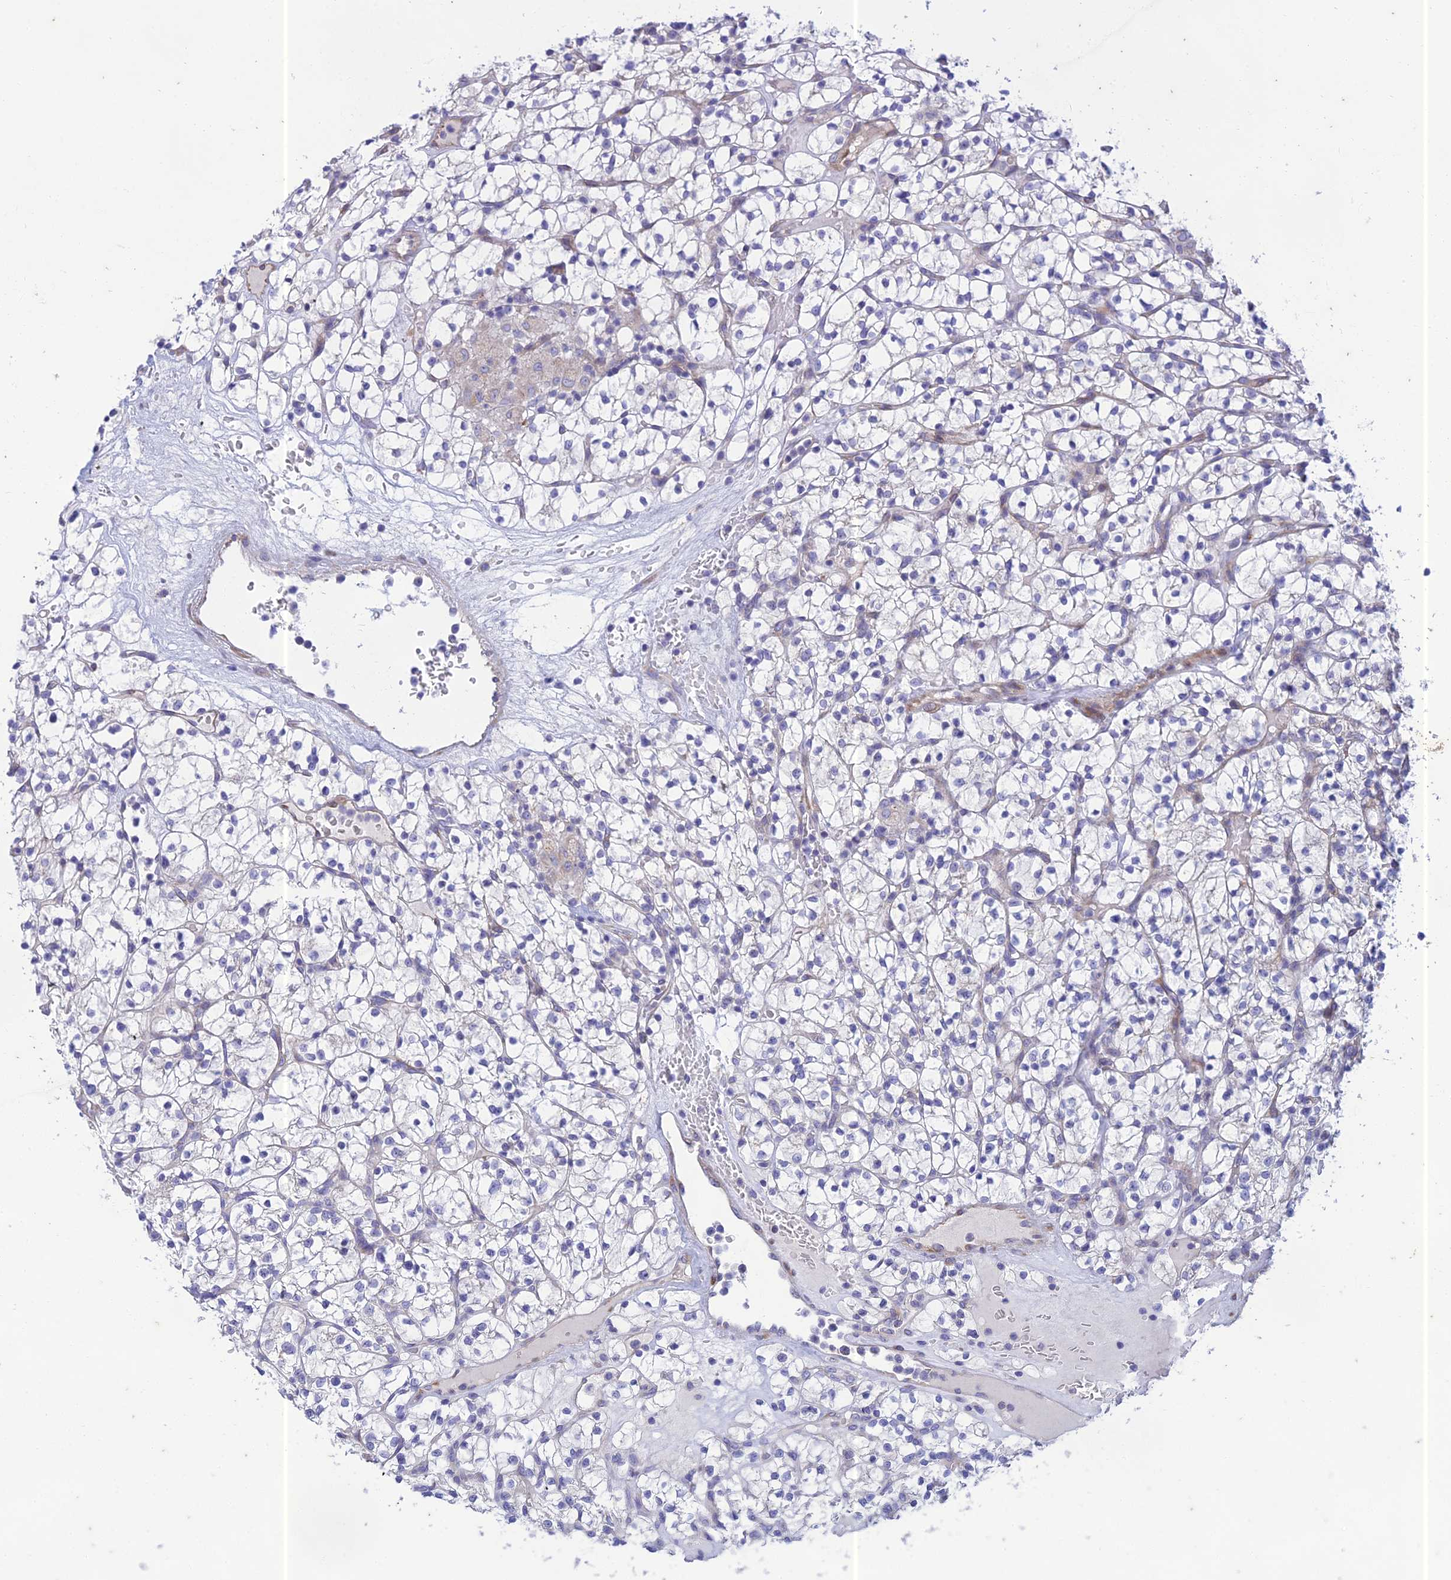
{"staining": {"intensity": "negative", "quantity": "none", "location": "none"}, "tissue": "renal cancer", "cell_type": "Tumor cells", "image_type": "cancer", "snomed": [{"axis": "morphology", "description": "Adenocarcinoma, NOS"}, {"axis": "topography", "description": "Kidney"}], "caption": "High magnification brightfield microscopy of renal adenocarcinoma stained with DAB (3,3'-diaminobenzidine) (brown) and counterstained with hematoxylin (blue): tumor cells show no significant positivity.", "gene": "PTCD2", "patient": {"sex": "female", "age": 64}}